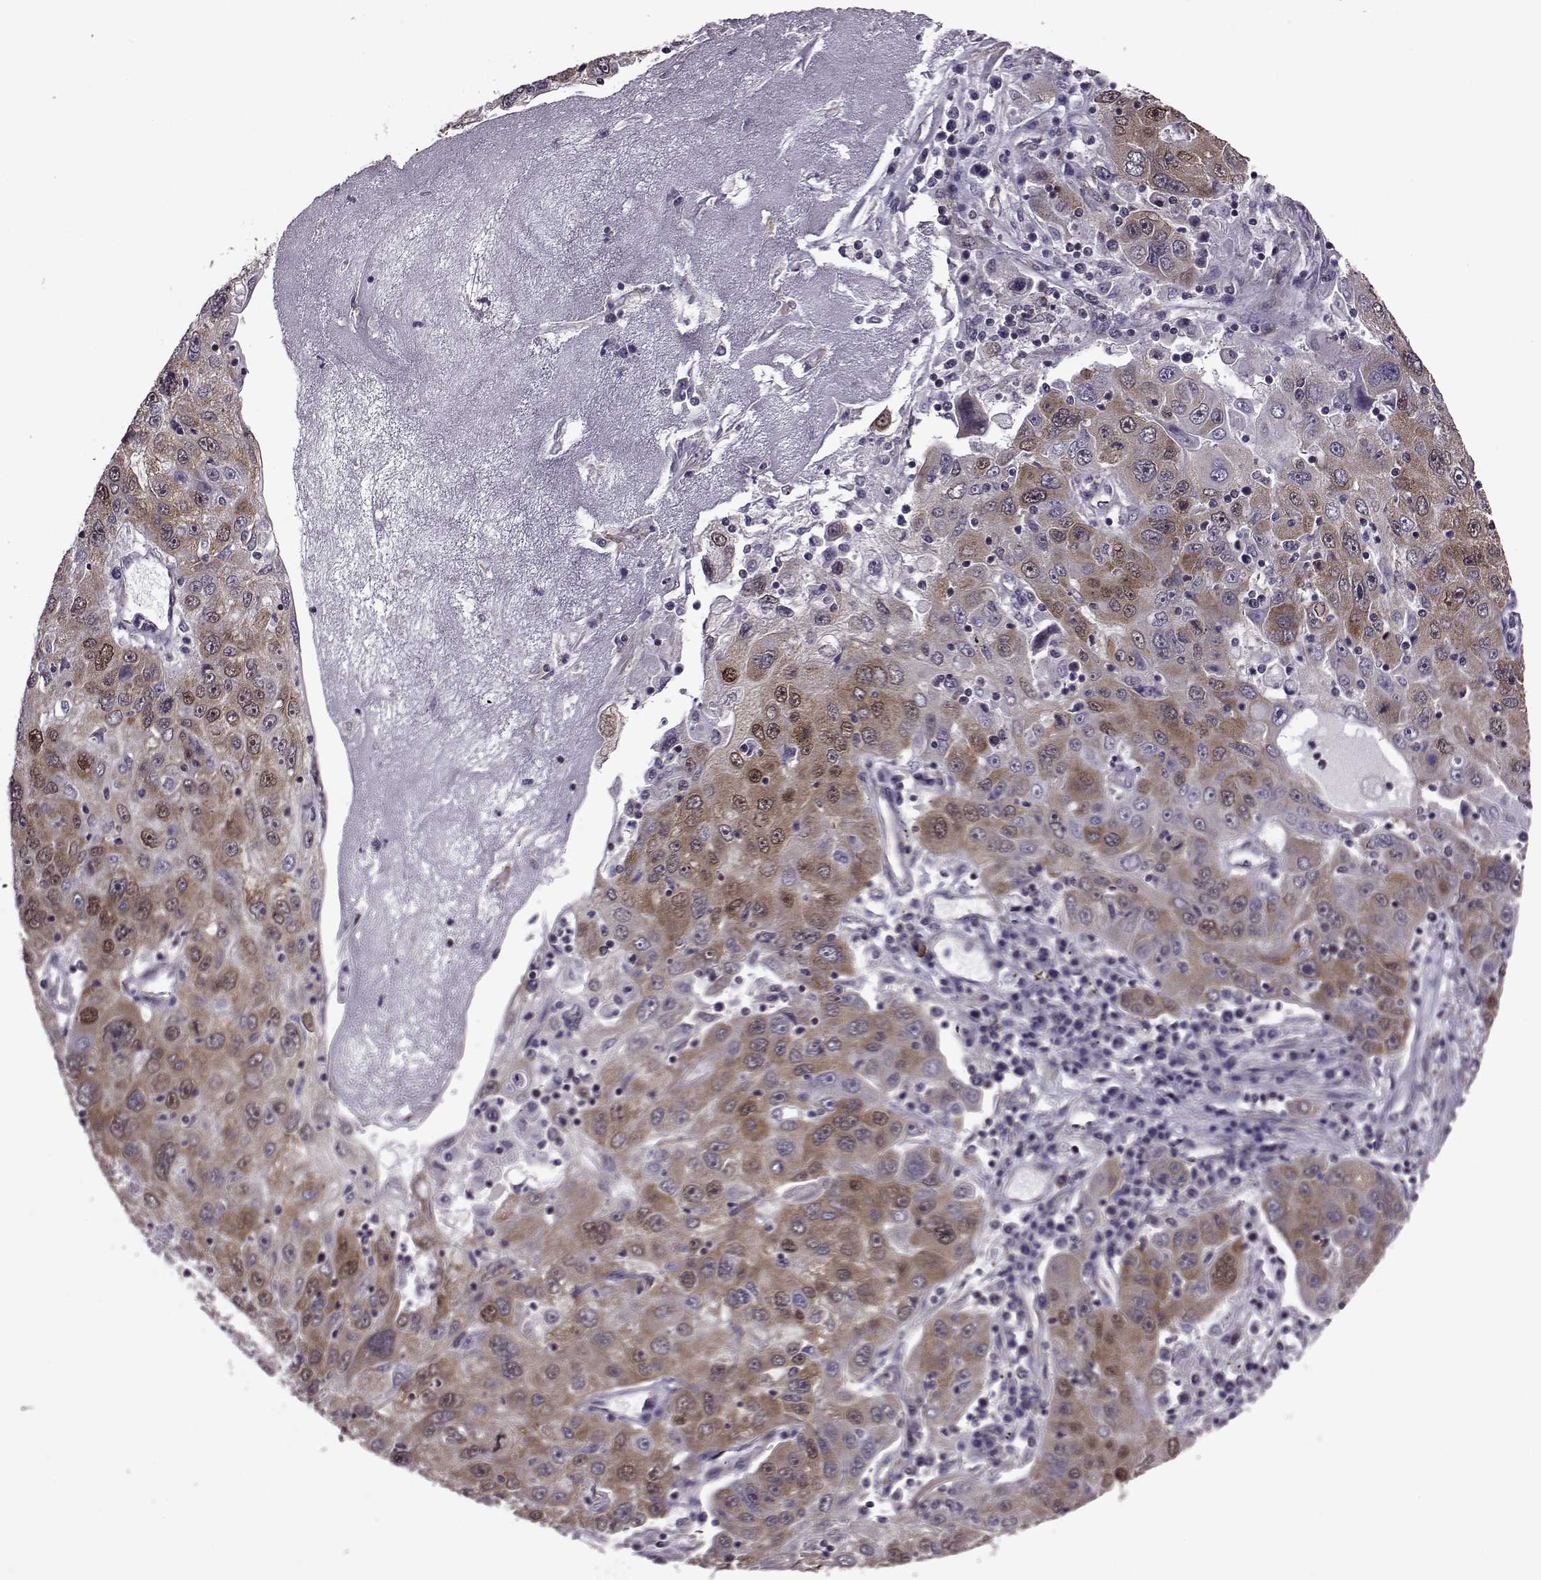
{"staining": {"intensity": "moderate", "quantity": ">75%", "location": "cytoplasmic/membranous"}, "tissue": "stomach cancer", "cell_type": "Tumor cells", "image_type": "cancer", "snomed": [{"axis": "morphology", "description": "Adenocarcinoma, NOS"}, {"axis": "topography", "description": "Stomach"}], "caption": "Stomach cancer (adenocarcinoma) stained with DAB immunohistochemistry shows medium levels of moderate cytoplasmic/membranous expression in about >75% of tumor cells. (DAB = brown stain, brightfield microscopy at high magnification).", "gene": "URI1", "patient": {"sex": "male", "age": 56}}